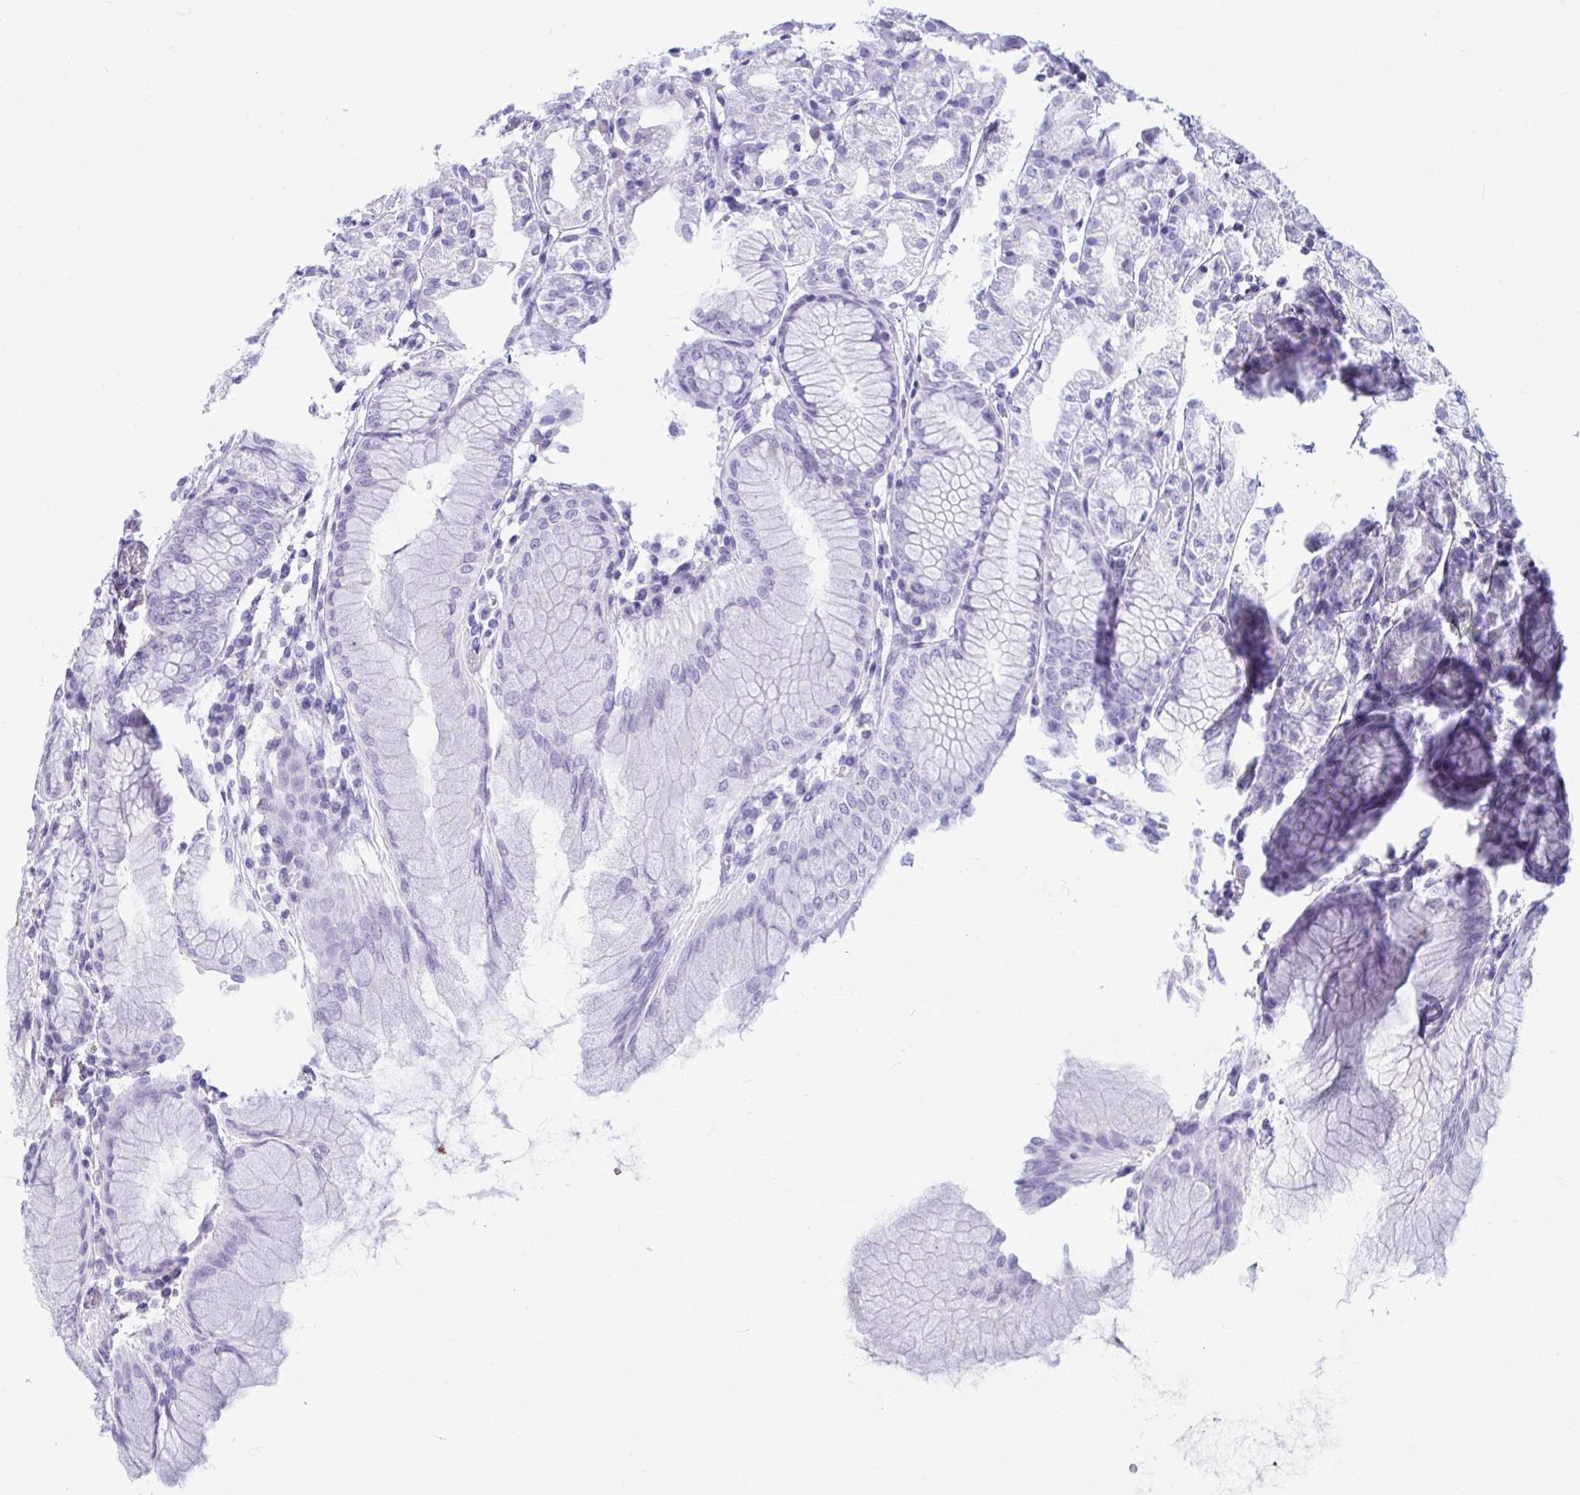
{"staining": {"intensity": "negative", "quantity": "none", "location": "none"}, "tissue": "stomach", "cell_type": "Glandular cells", "image_type": "normal", "snomed": [{"axis": "morphology", "description": "Normal tissue, NOS"}, {"axis": "topography", "description": "Stomach"}], "caption": "Immunohistochemistry histopathology image of benign stomach: human stomach stained with DAB demonstrates no significant protein staining in glandular cells. Brightfield microscopy of IHC stained with DAB (brown) and hematoxylin (blue), captured at high magnification.", "gene": "ANKRD60", "patient": {"sex": "female", "age": 57}}